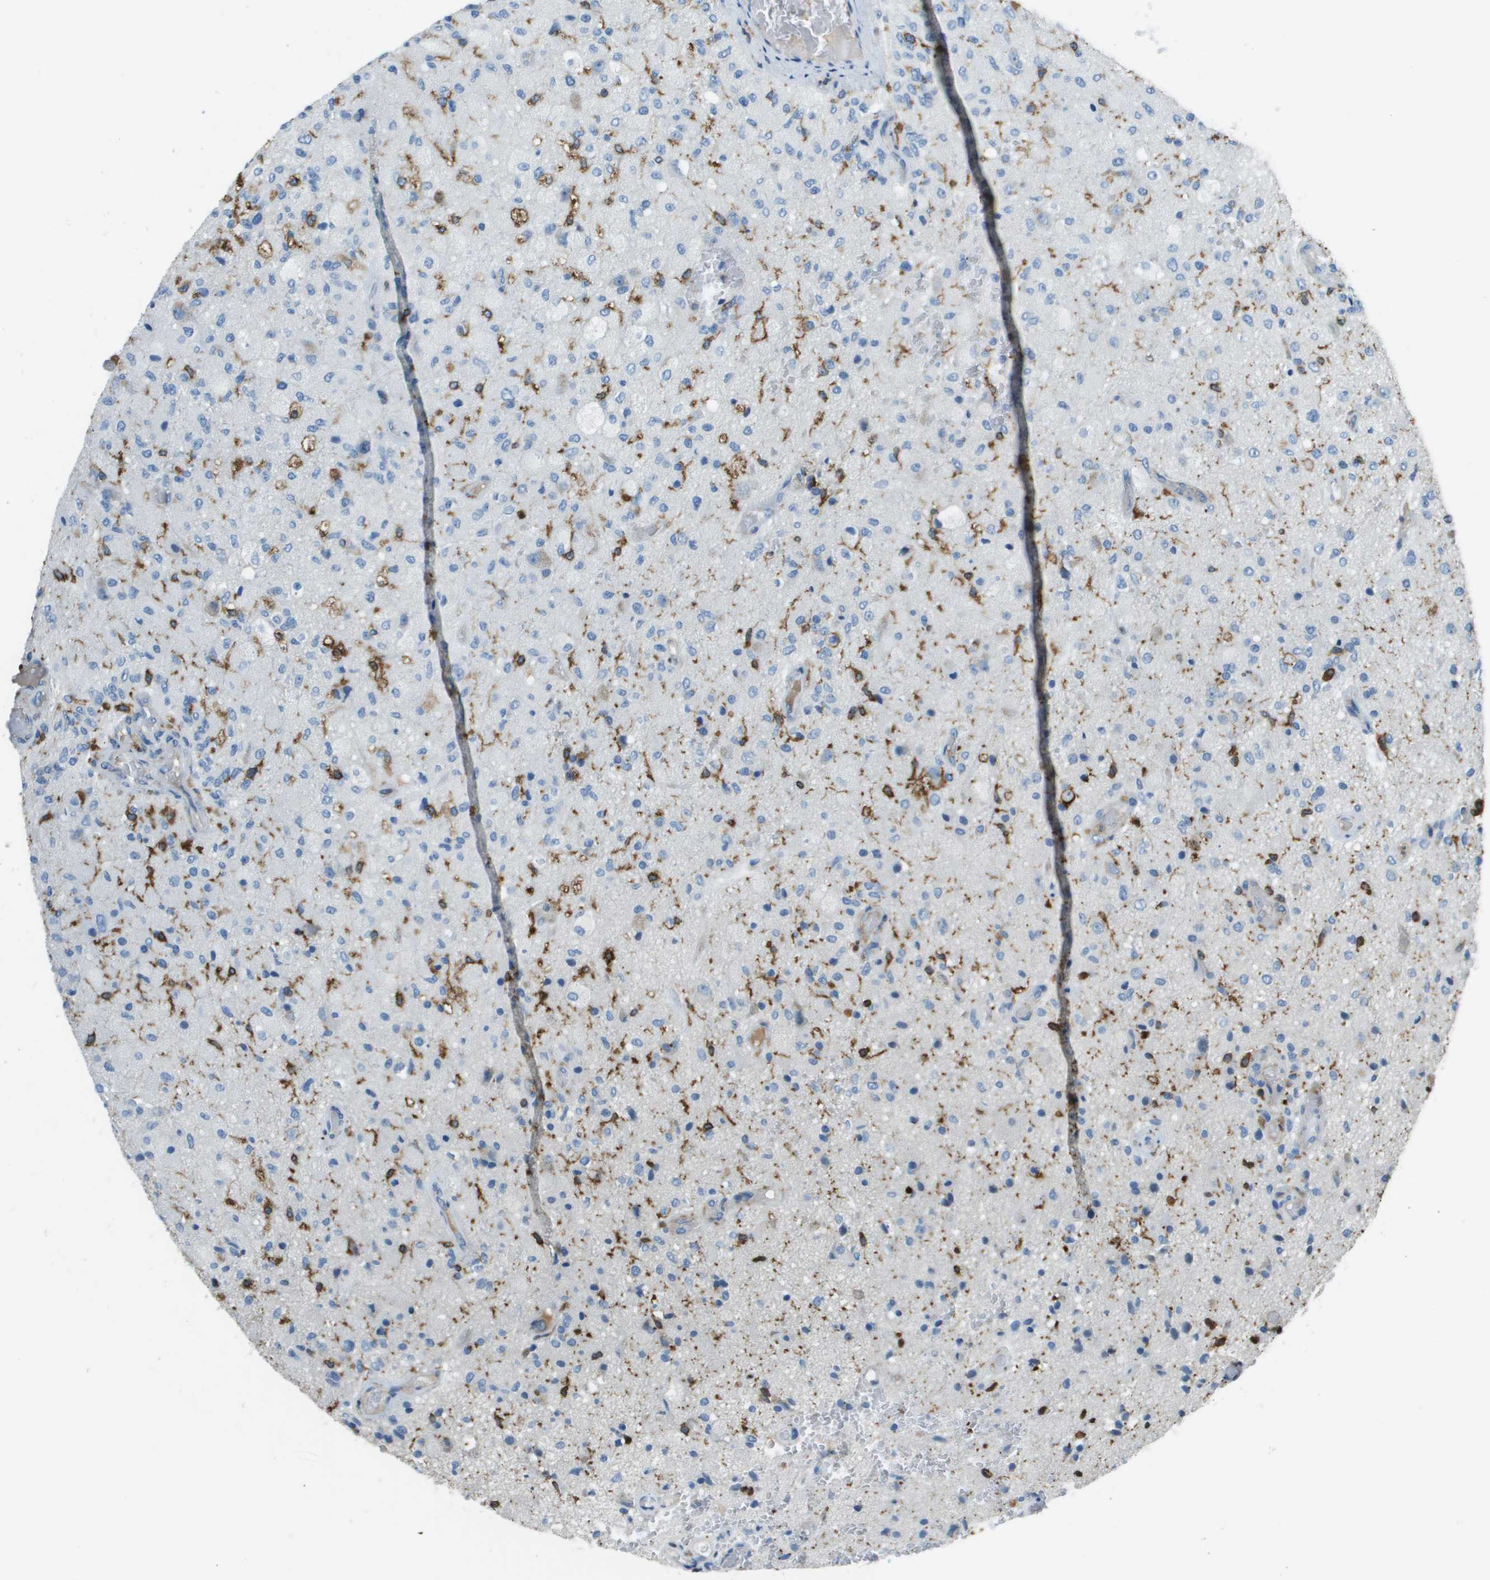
{"staining": {"intensity": "strong", "quantity": "<25%", "location": "cytoplasmic/membranous"}, "tissue": "glioma", "cell_type": "Tumor cells", "image_type": "cancer", "snomed": [{"axis": "morphology", "description": "Normal tissue, NOS"}, {"axis": "morphology", "description": "Glioma, malignant, High grade"}, {"axis": "topography", "description": "Cerebral cortex"}], "caption": "This micrograph reveals high-grade glioma (malignant) stained with IHC to label a protein in brown. The cytoplasmic/membranous of tumor cells show strong positivity for the protein. Nuclei are counter-stained blue.", "gene": "APBB1IP", "patient": {"sex": "male", "age": 77}}